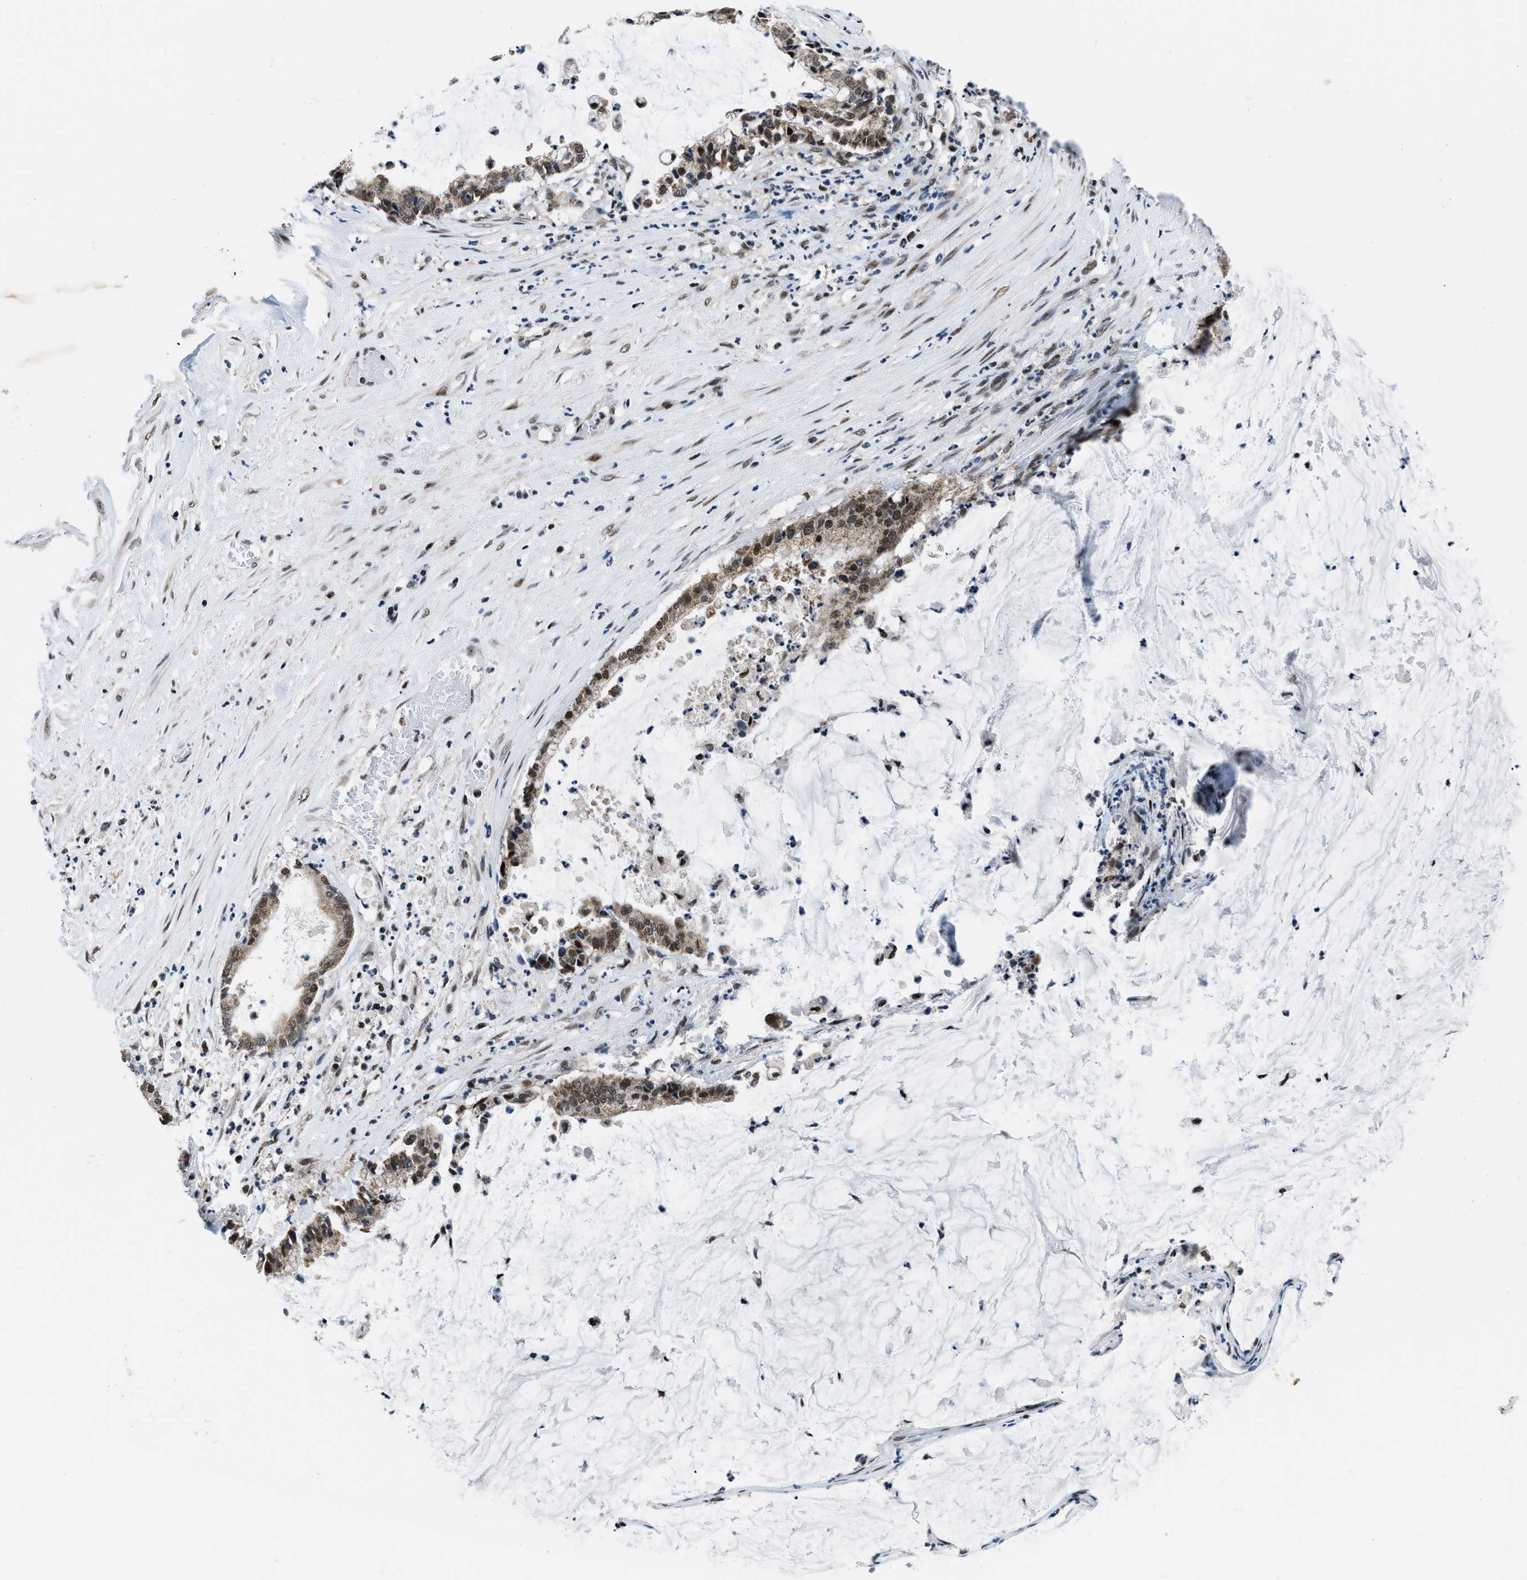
{"staining": {"intensity": "moderate", "quantity": "25%-75%", "location": "nuclear"}, "tissue": "pancreatic cancer", "cell_type": "Tumor cells", "image_type": "cancer", "snomed": [{"axis": "morphology", "description": "Adenocarcinoma, NOS"}, {"axis": "topography", "description": "Pancreas"}], "caption": "Moderate nuclear expression is present in about 25%-75% of tumor cells in pancreatic adenocarcinoma.", "gene": "KDM3B", "patient": {"sex": "male", "age": 41}}